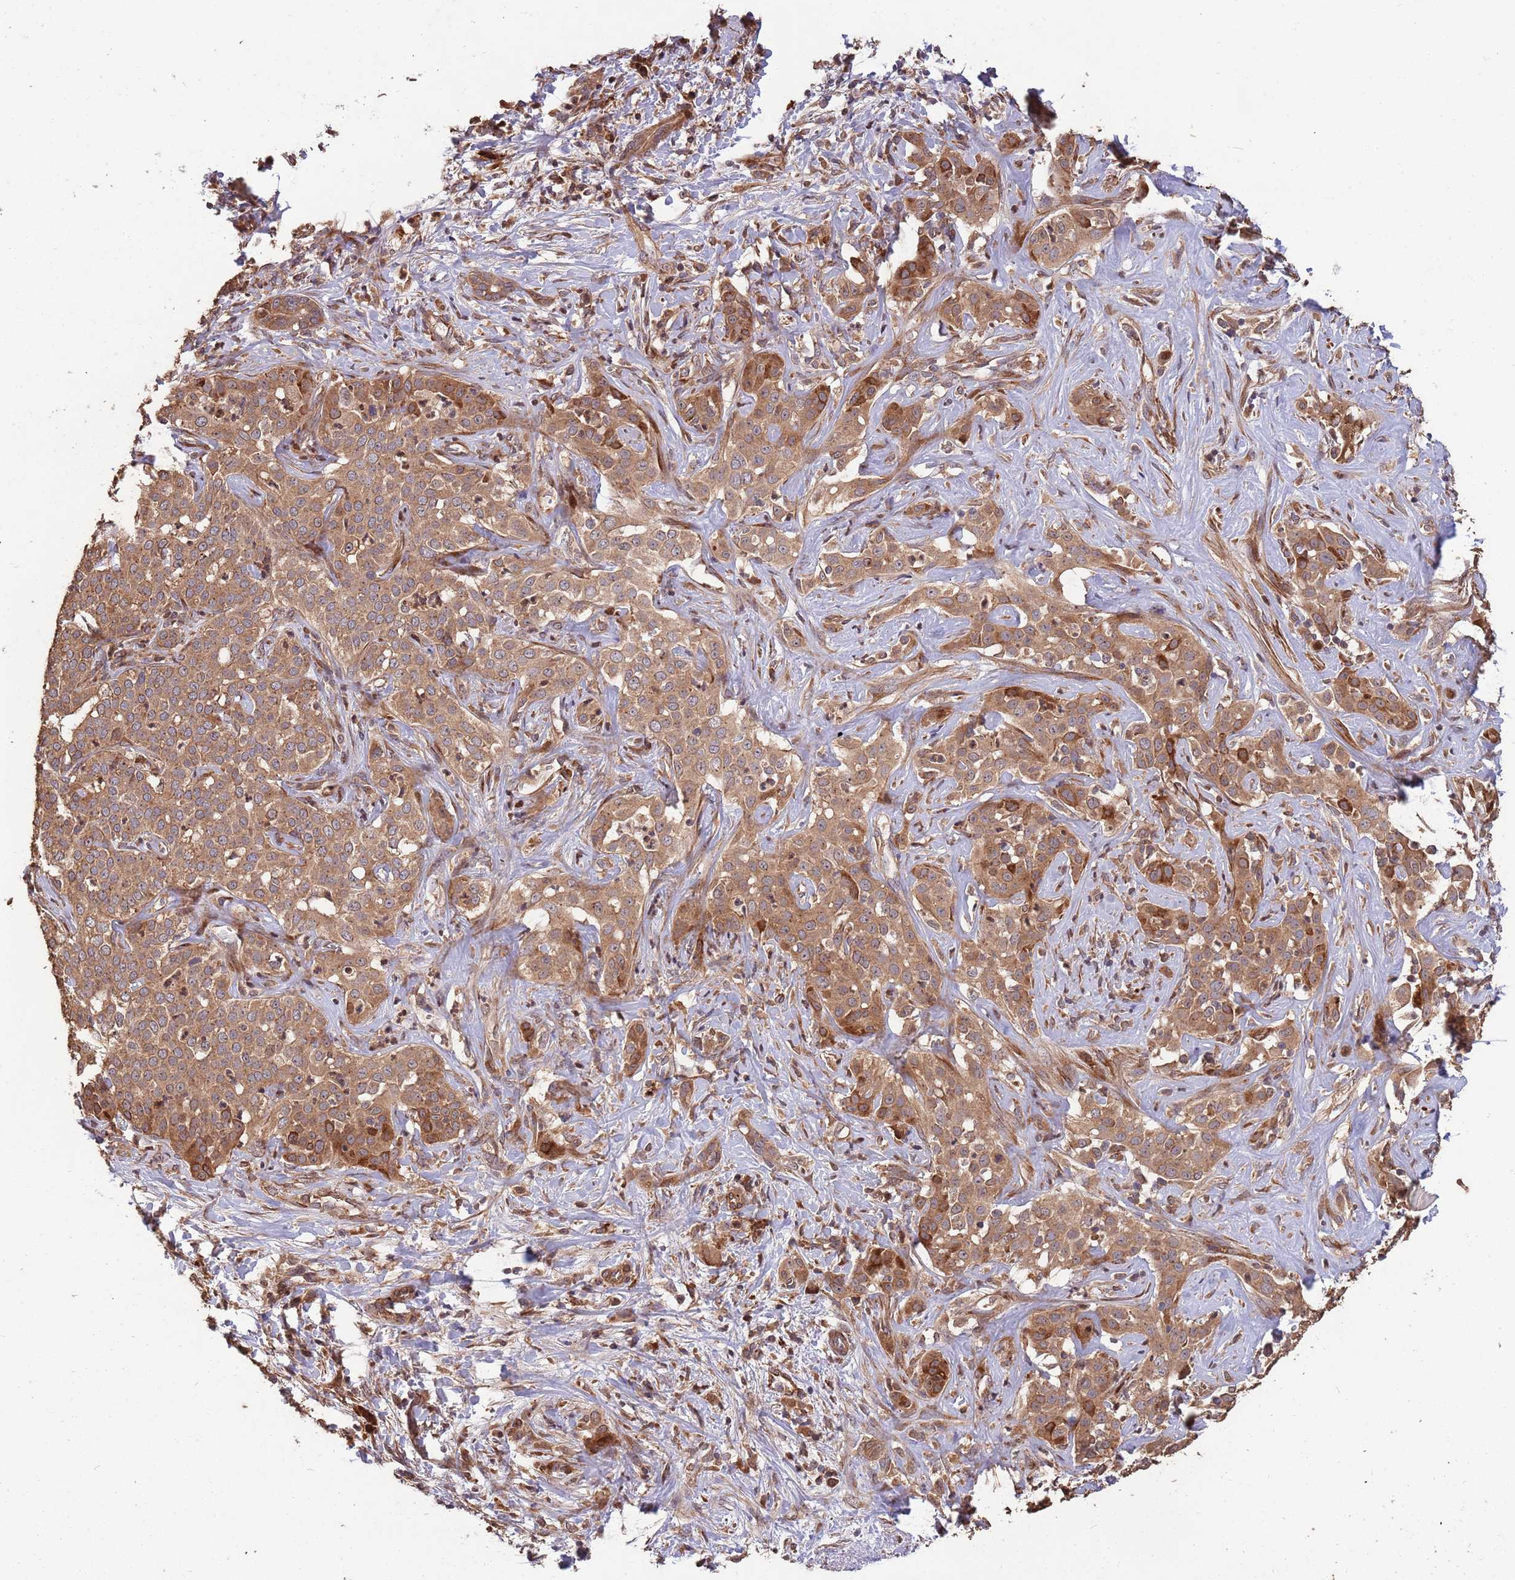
{"staining": {"intensity": "moderate", "quantity": ">75%", "location": "cytoplasmic/membranous"}, "tissue": "liver cancer", "cell_type": "Tumor cells", "image_type": "cancer", "snomed": [{"axis": "morphology", "description": "Cholangiocarcinoma"}, {"axis": "topography", "description": "Liver"}], "caption": "This image reveals immunohistochemistry staining of liver cholangiocarcinoma, with medium moderate cytoplasmic/membranous staining in approximately >75% of tumor cells.", "gene": "ZNF428", "patient": {"sex": "male", "age": 67}}